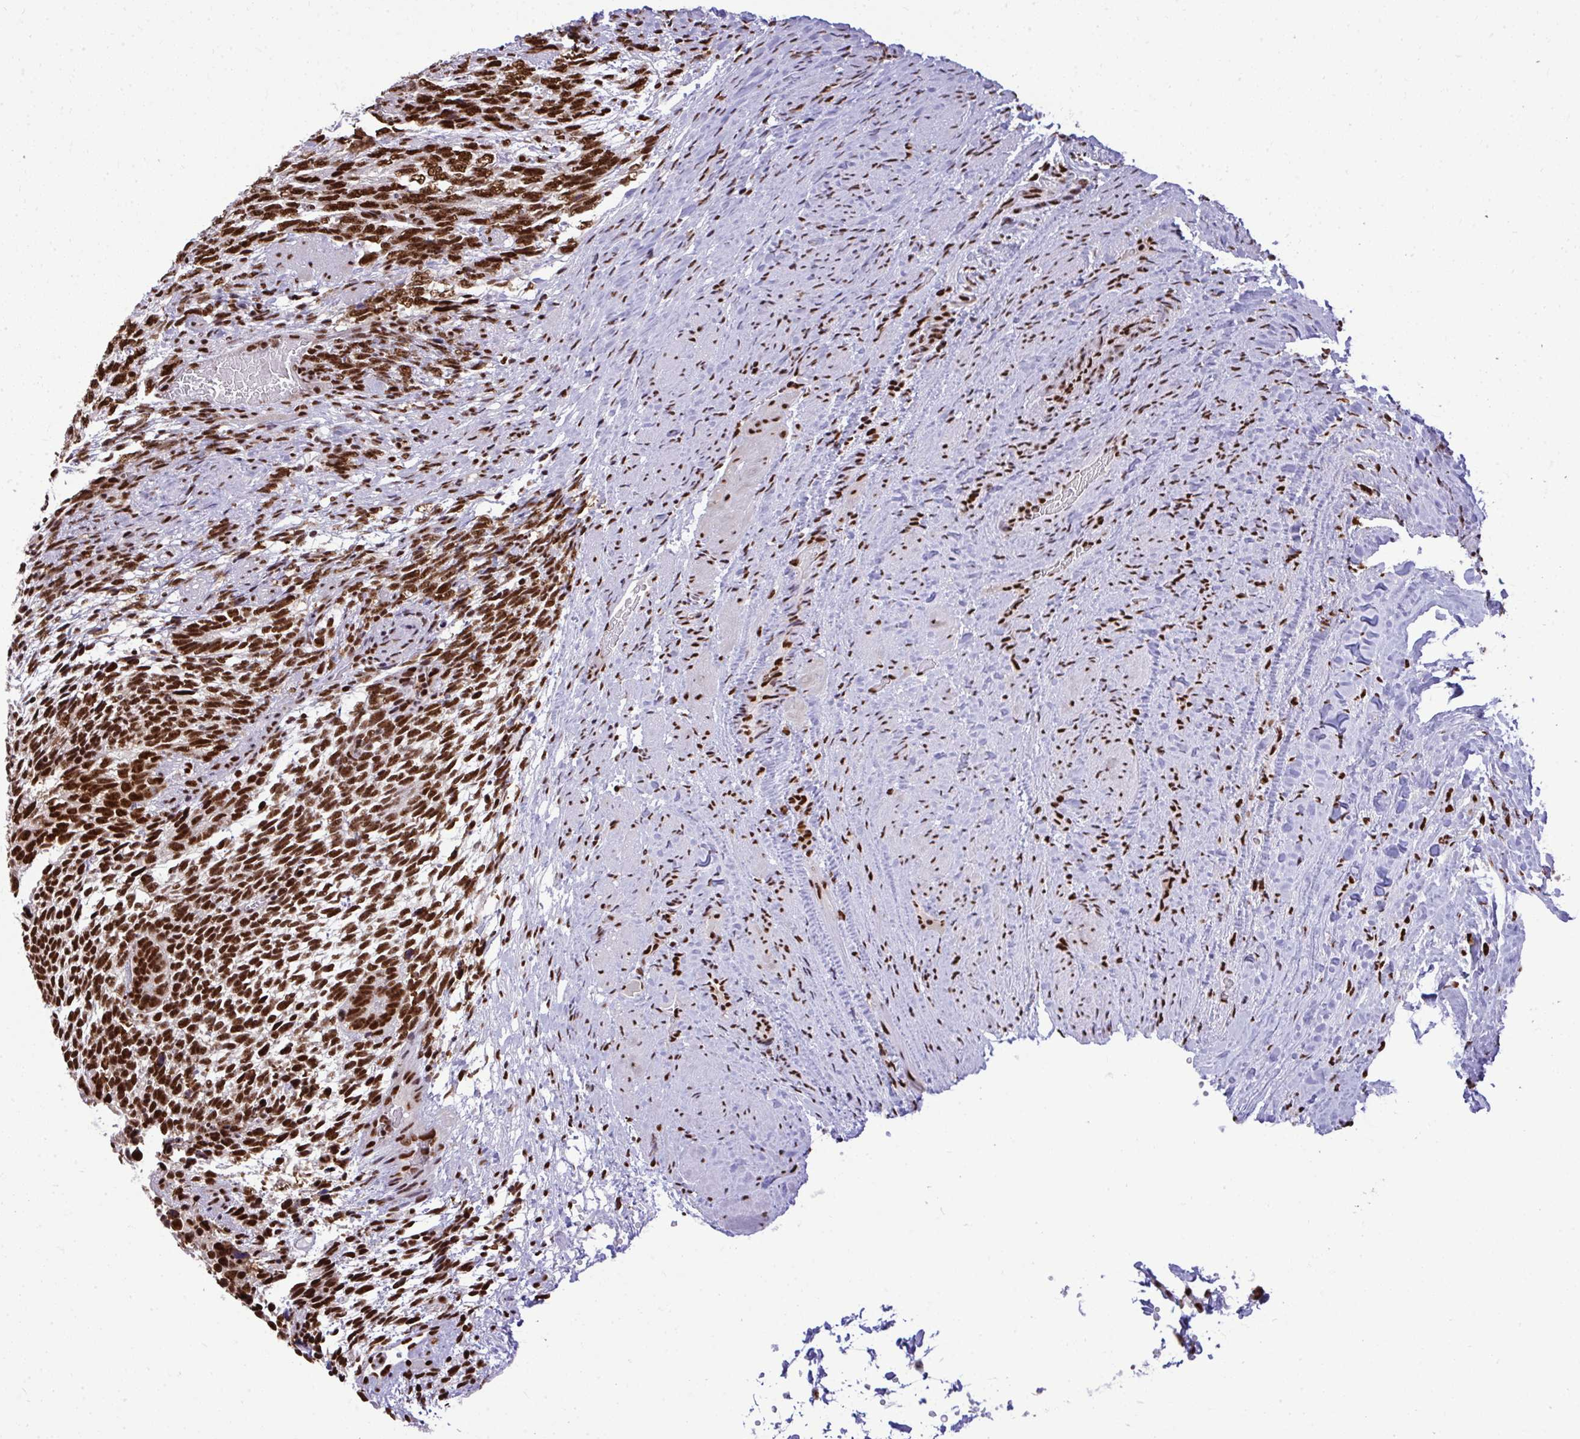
{"staining": {"intensity": "strong", "quantity": ">75%", "location": "nuclear"}, "tissue": "testis cancer", "cell_type": "Tumor cells", "image_type": "cancer", "snomed": [{"axis": "morphology", "description": "Carcinoma, Embryonal, NOS"}, {"axis": "topography", "description": "Testis"}], "caption": "A micrograph of testis cancer stained for a protein shows strong nuclear brown staining in tumor cells.", "gene": "PRPF19", "patient": {"sex": "male", "age": 23}}